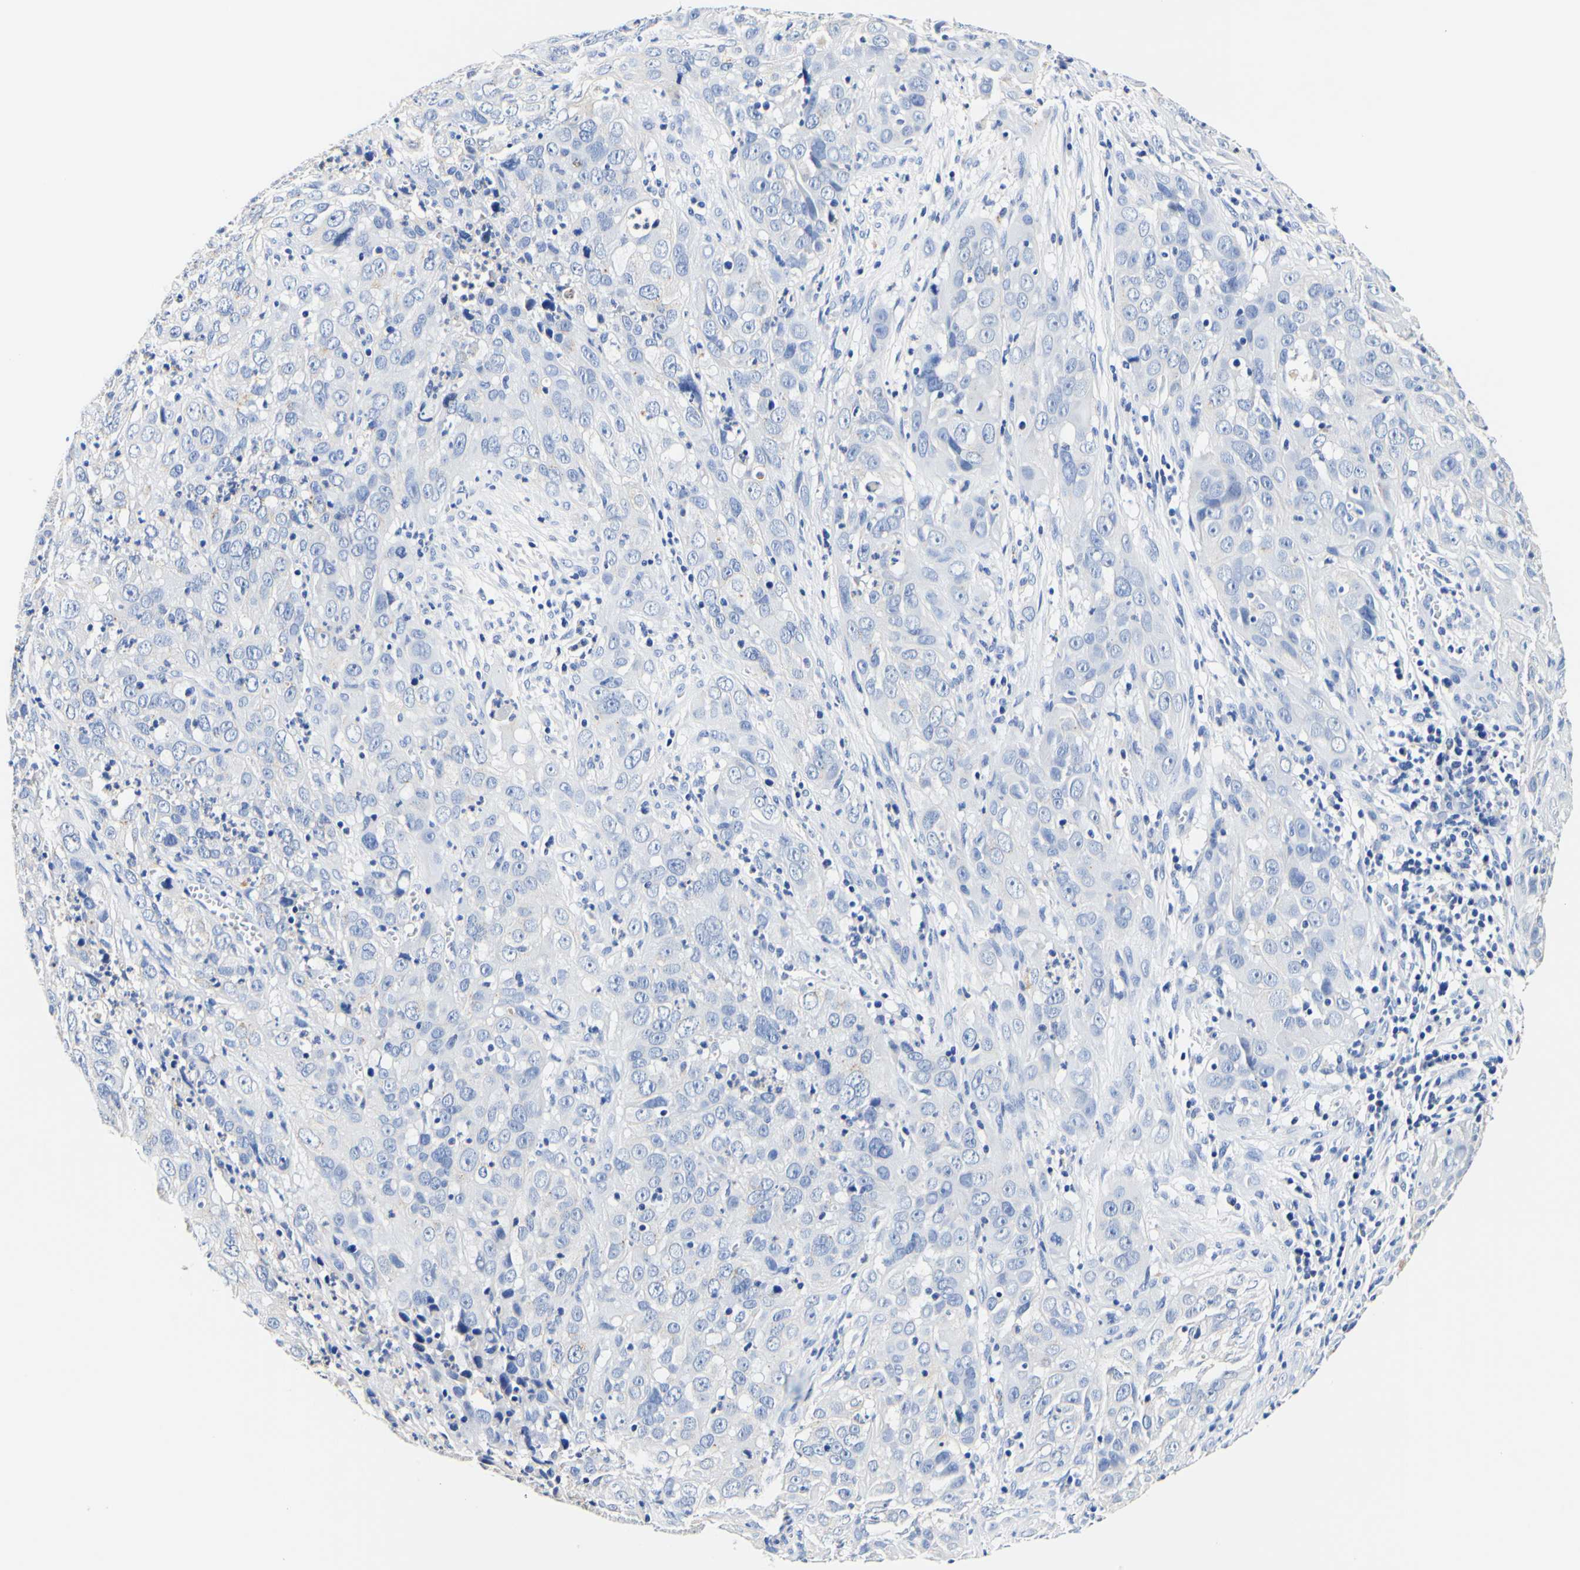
{"staining": {"intensity": "negative", "quantity": "none", "location": "none"}, "tissue": "cervical cancer", "cell_type": "Tumor cells", "image_type": "cancer", "snomed": [{"axis": "morphology", "description": "Squamous cell carcinoma, NOS"}, {"axis": "topography", "description": "Cervix"}], "caption": "High magnification brightfield microscopy of cervical squamous cell carcinoma stained with DAB (3,3'-diaminobenzidine) (brown) and counterstained with hematoxylin (blue): tumor cells show no significant positivity. The staining was performed using DAB (3,3'-diaminobenzidine) to visualize the protein expression in brown, while the nuclei were stained in blue with hematoxylin (Magnification: 20x).", "gene": "CAMK4", "patient": {"sex": "female", "age": 32}}